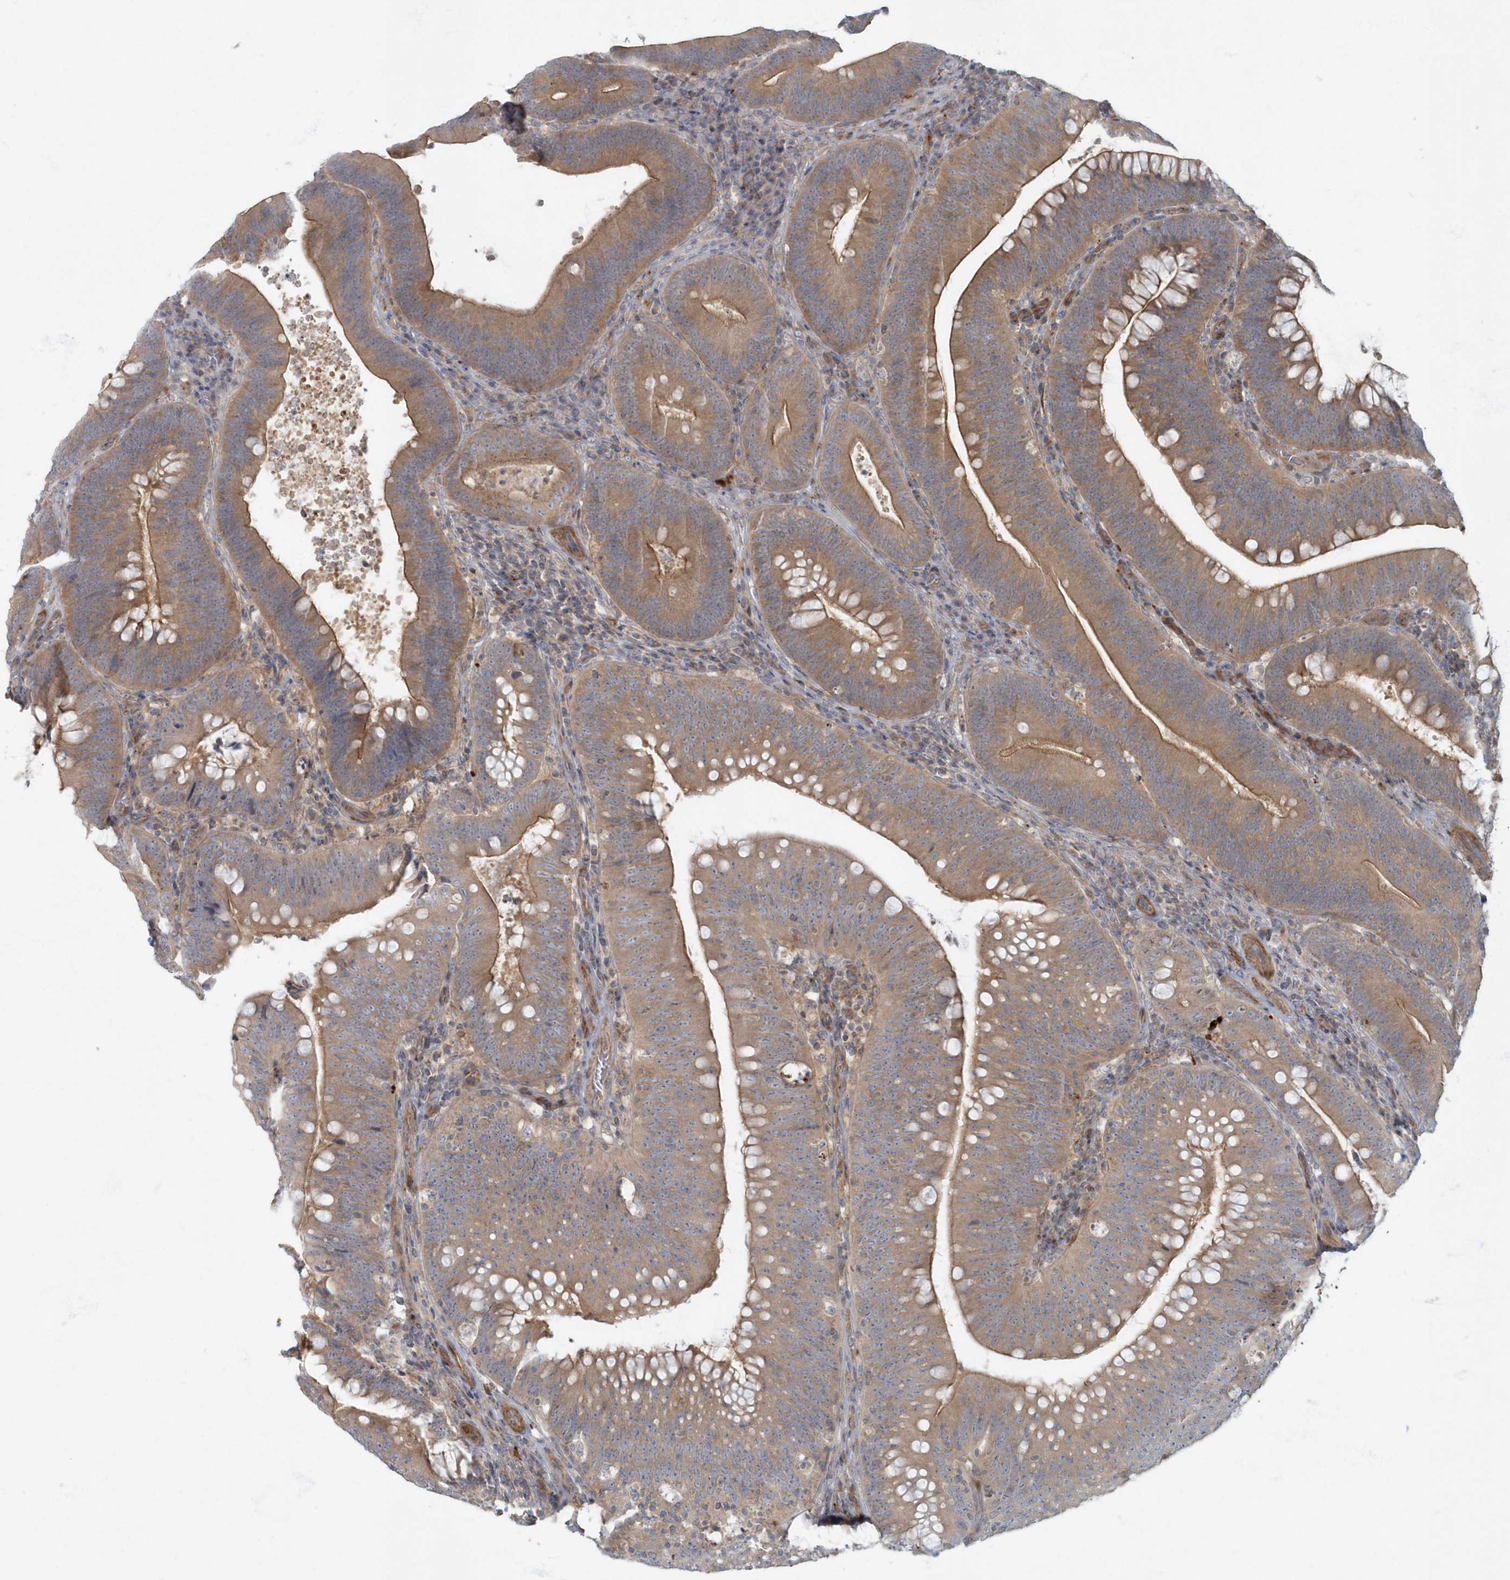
{"staining": {"intensity": "moderate", "quantity": ">75%", "location": "cytoplasmic/membranous"}, "tissue": "colorectal cancer", "cell_type": "Tumor cells", "image_type": "cancer", "snomed": [{"axis": "morphology", "description": "Normal tissue, NOS"}, {"axis": "topography", "description": "Colon"}], "caption": "This micrograph displays colorectal cancer stained with immunohistochemistry (IHC) to label a protein in brown. The cytoplasmic/membranous of tumor cells show moderate positivity for the protein. Nuclei are counter-stained blue.", "gene": "ARHGEF38", "patient": {"sex": "female", "age": 82}}